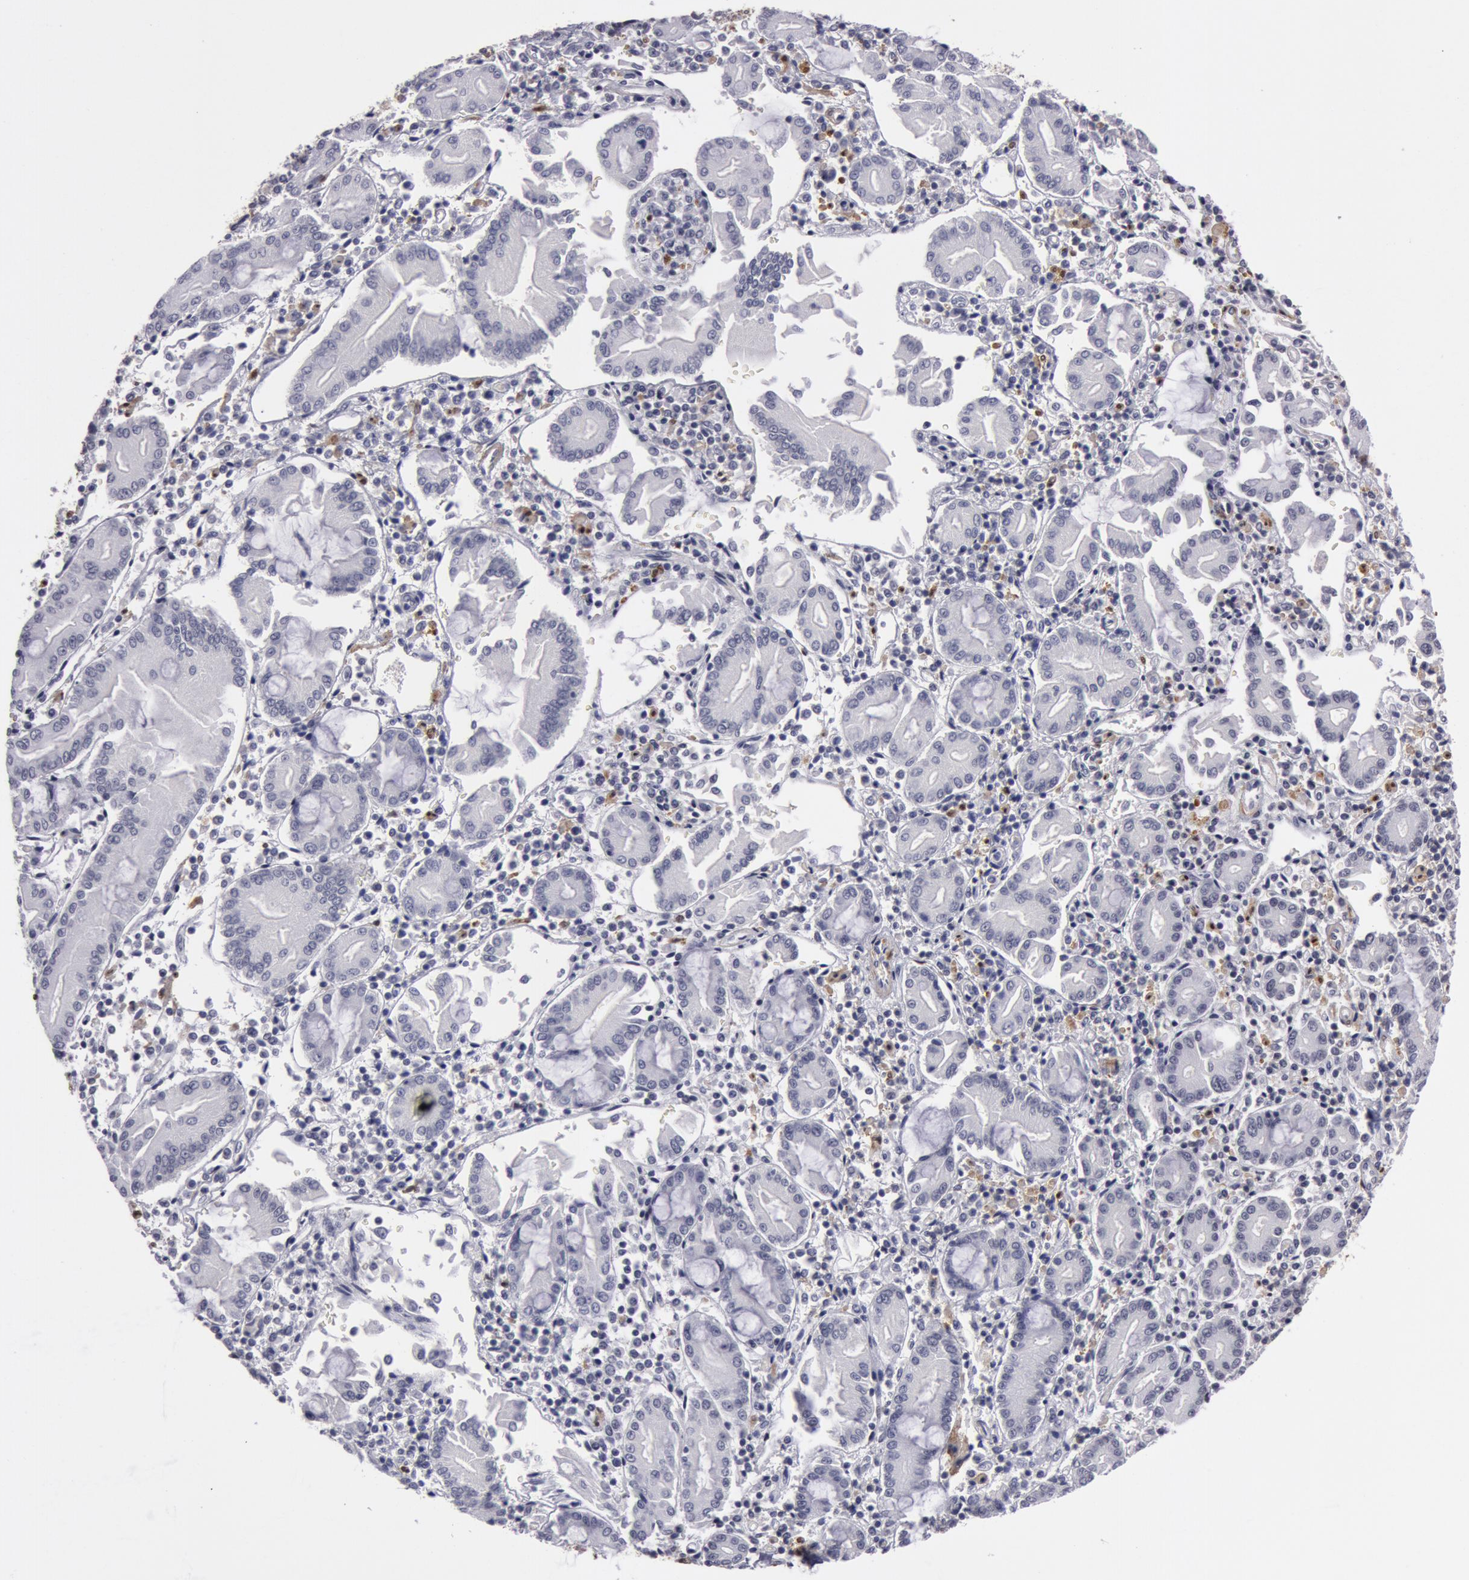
{"staining": {"intensity": "negative", "quantity": "none", "location": "none"}, "tissue": "pancreatic cancer", "cell_type": "Tumor cells", "image_type": "cancer", "snomed": [{"axis": "morphology", "description": "Adenocarcinoma, NOS"}, {"axis": "topography", "description": "Pancreas"}], "caption": "A micrograph of human pancreatic cancer (adenocarcinoma) is negative for staining in tumor cells.", "gene": "TAGLN", "patient": {"sex": "female", "age": 57}}